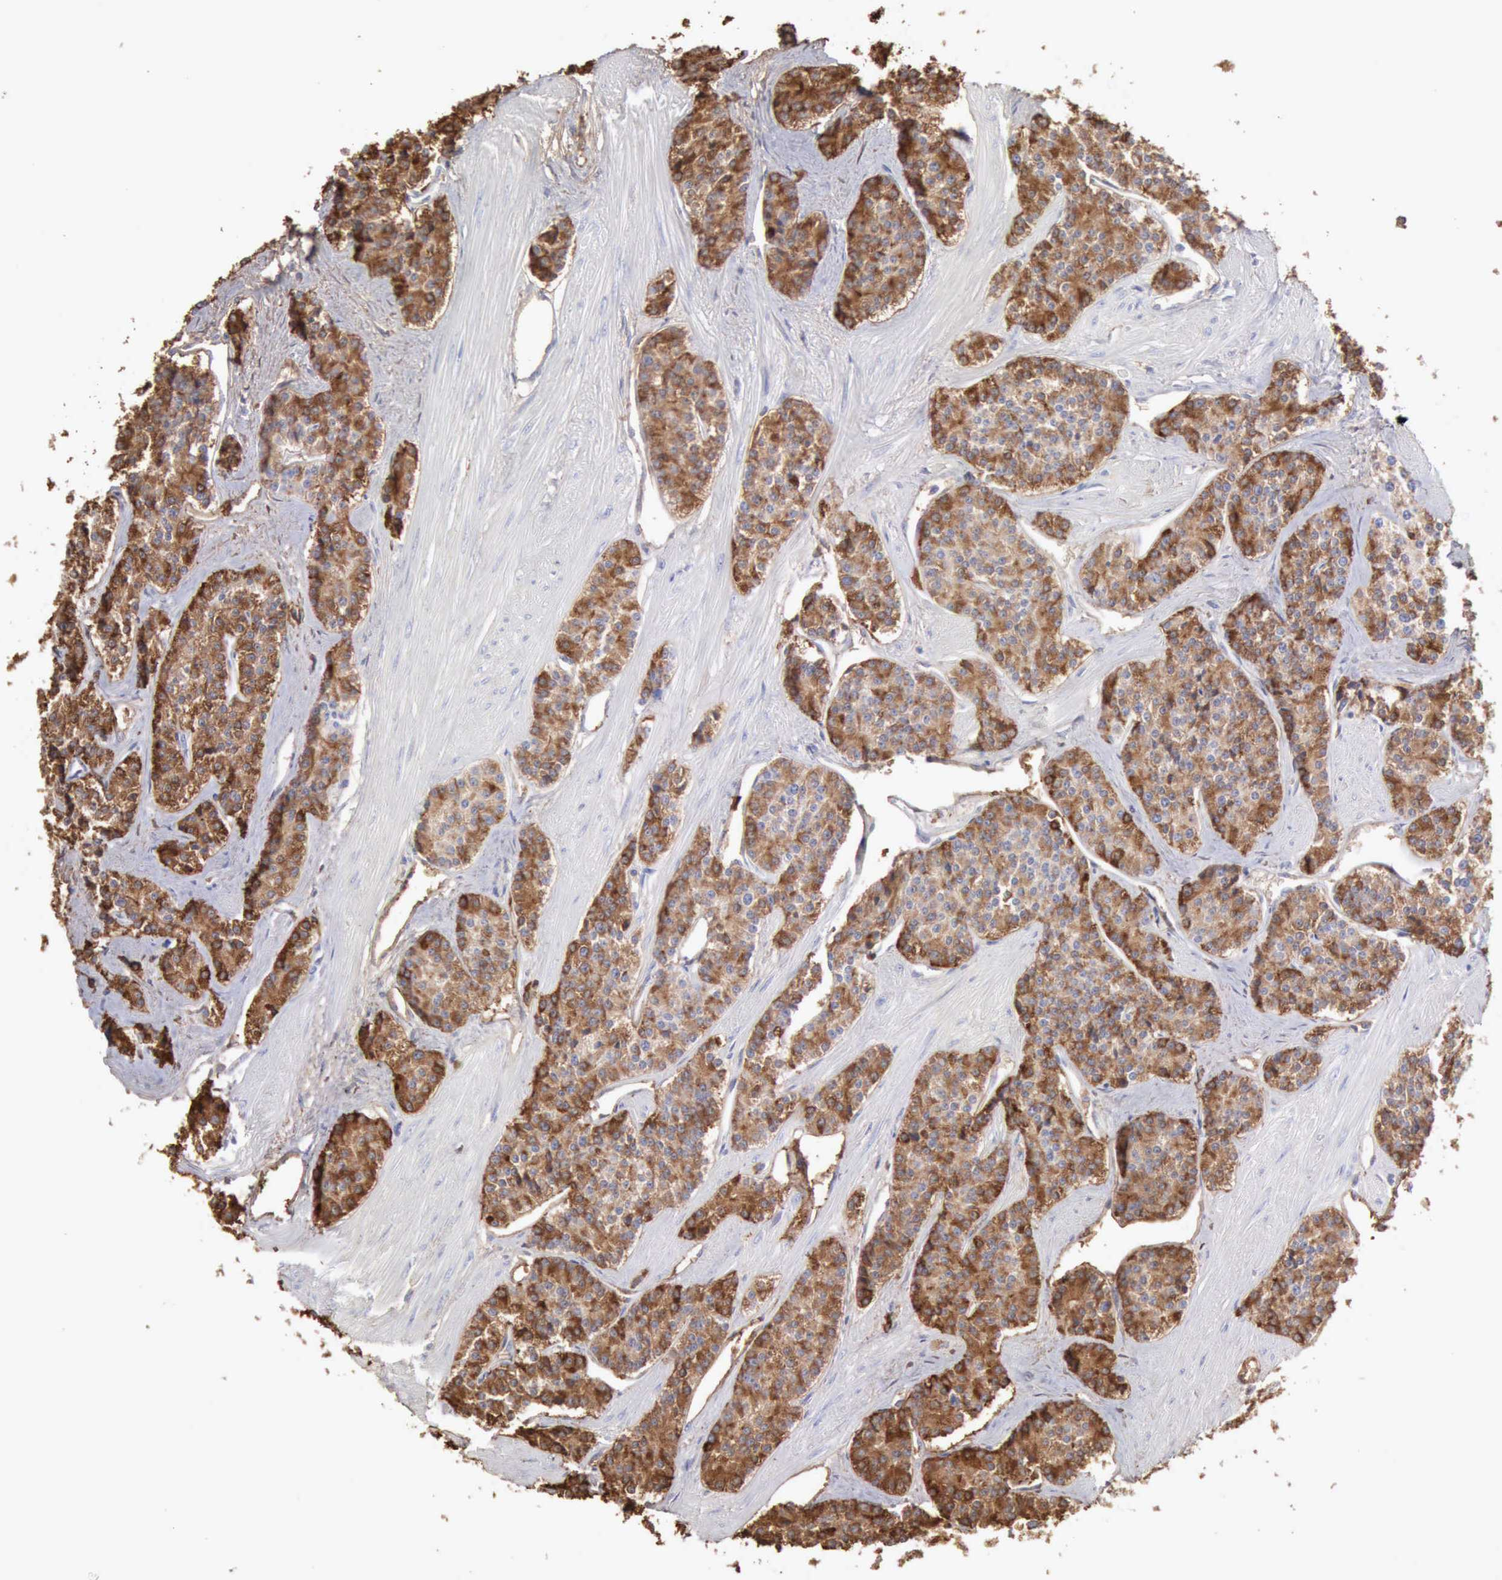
{"staining": {"intensity": "moderate", "quantity": ">75%", "location": "cytoplasmic/membranous"}, "tissue": "carcinoid", "cell_type": "Tumor cells", "image_type": "cancer", "snomed": [{"axis": "morphology", "description": "Carcinoid, malignant, NOS"}, {"axis": "topography", "description": "Stomach"}], "caption": "A photomicrograph of human carcinoid stained for a protein demonstrates moderate cytoplasmic/membranous brown staining in tumor cells. (DAB IHC, brown staining for protein, blue staining for nuclei).", "gene": "SERPINA1", "patient": {"sex": "female", "age": 76}}